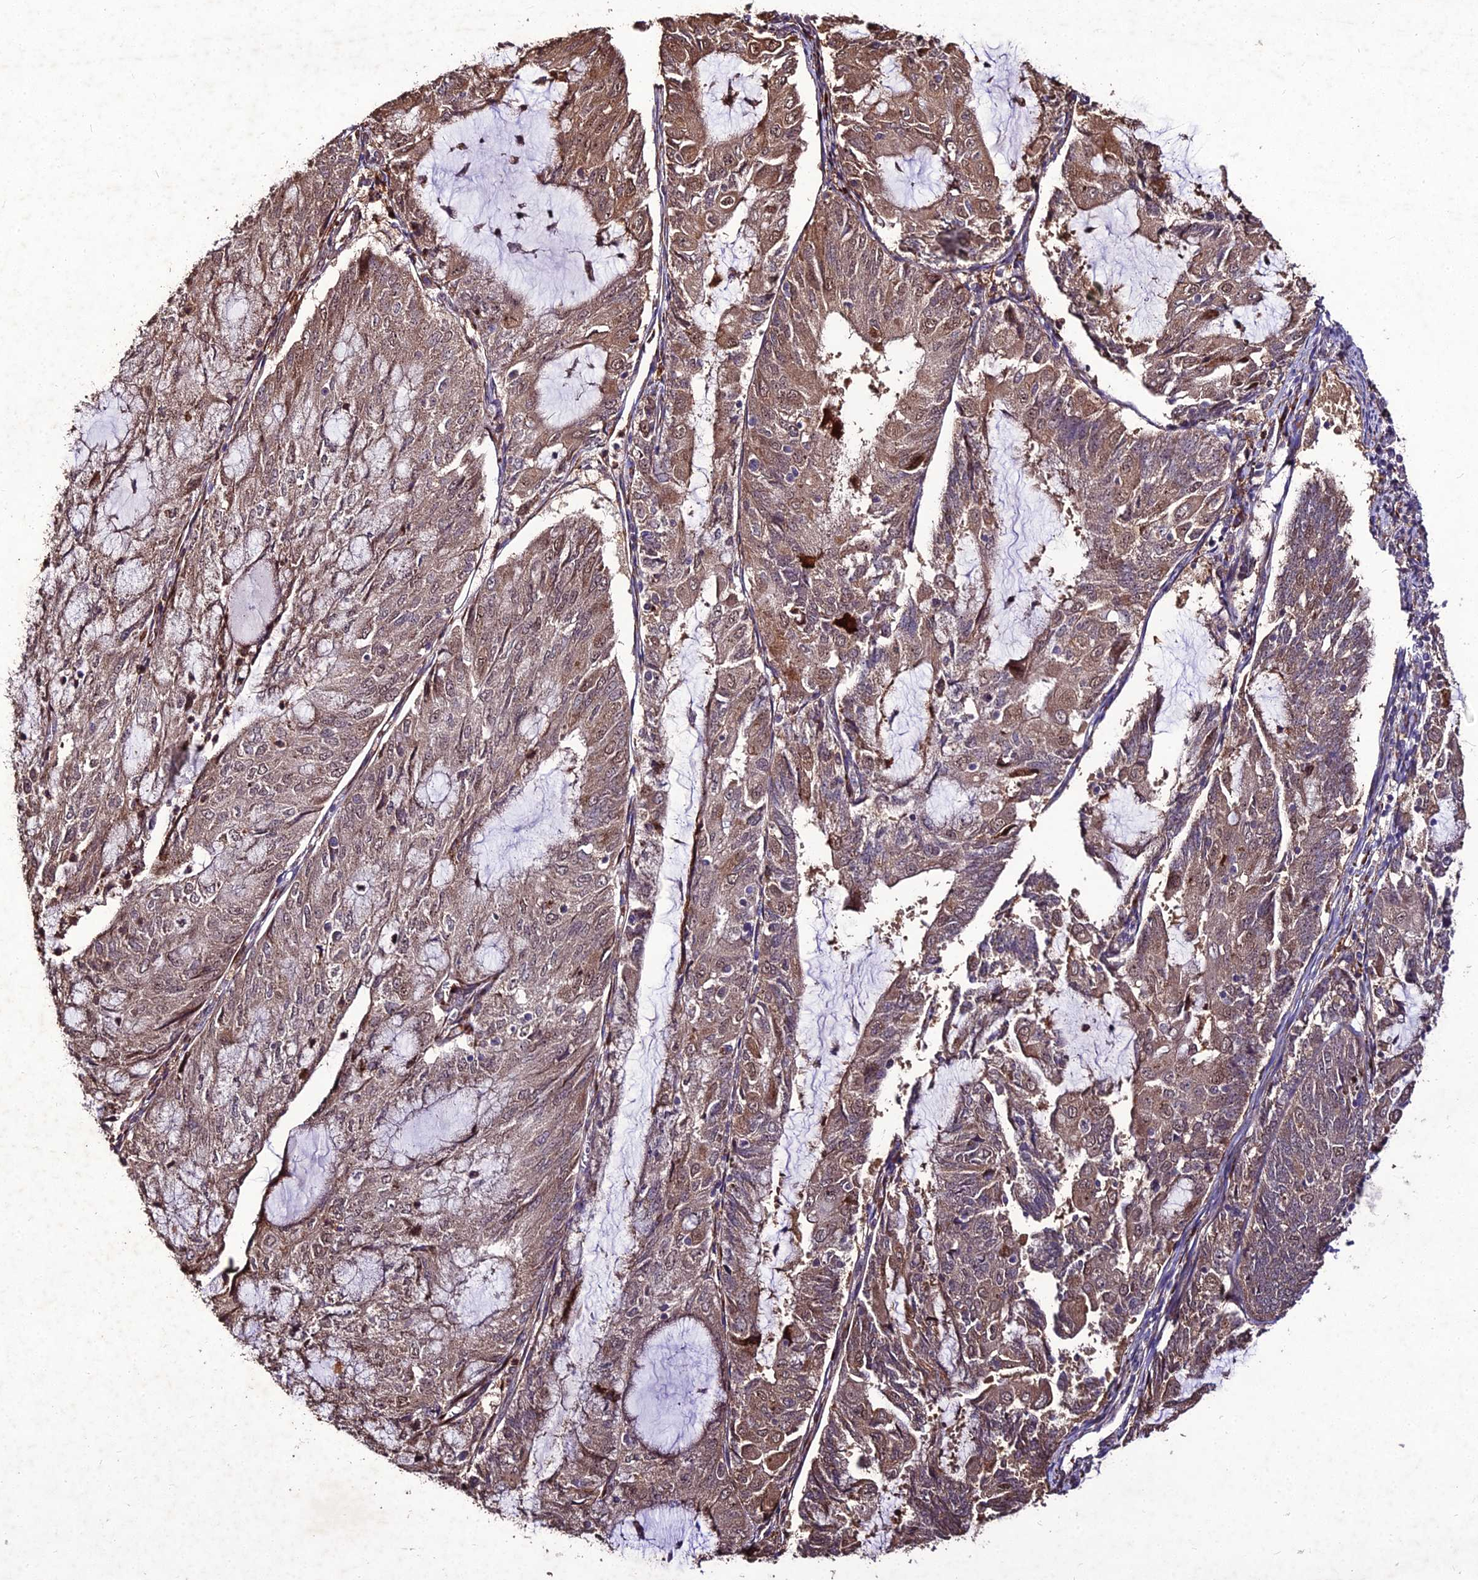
{"staining": {"intensity": "weak", "quantity": ">75%", "location": "cytoplasmic/membranous"}, "tissue": "endometrial cancer", "cell_type": "Tumor cells", "image_type": "cancer", "snomed": [{"axis": "morphology", "description": "Adenocarcinoma, NOS"}, {"axis": "topography", "description": "Endometrium"}], "caption": "This micrograph demonstrates immunohistochemistry (IHC) staining of human endometrial cancer, with low weak cytoplasmic/membranous staining in about >75% of tumor cells.", "gene": "ZNF766", "patient": {"sex": "female", "age": 81}}